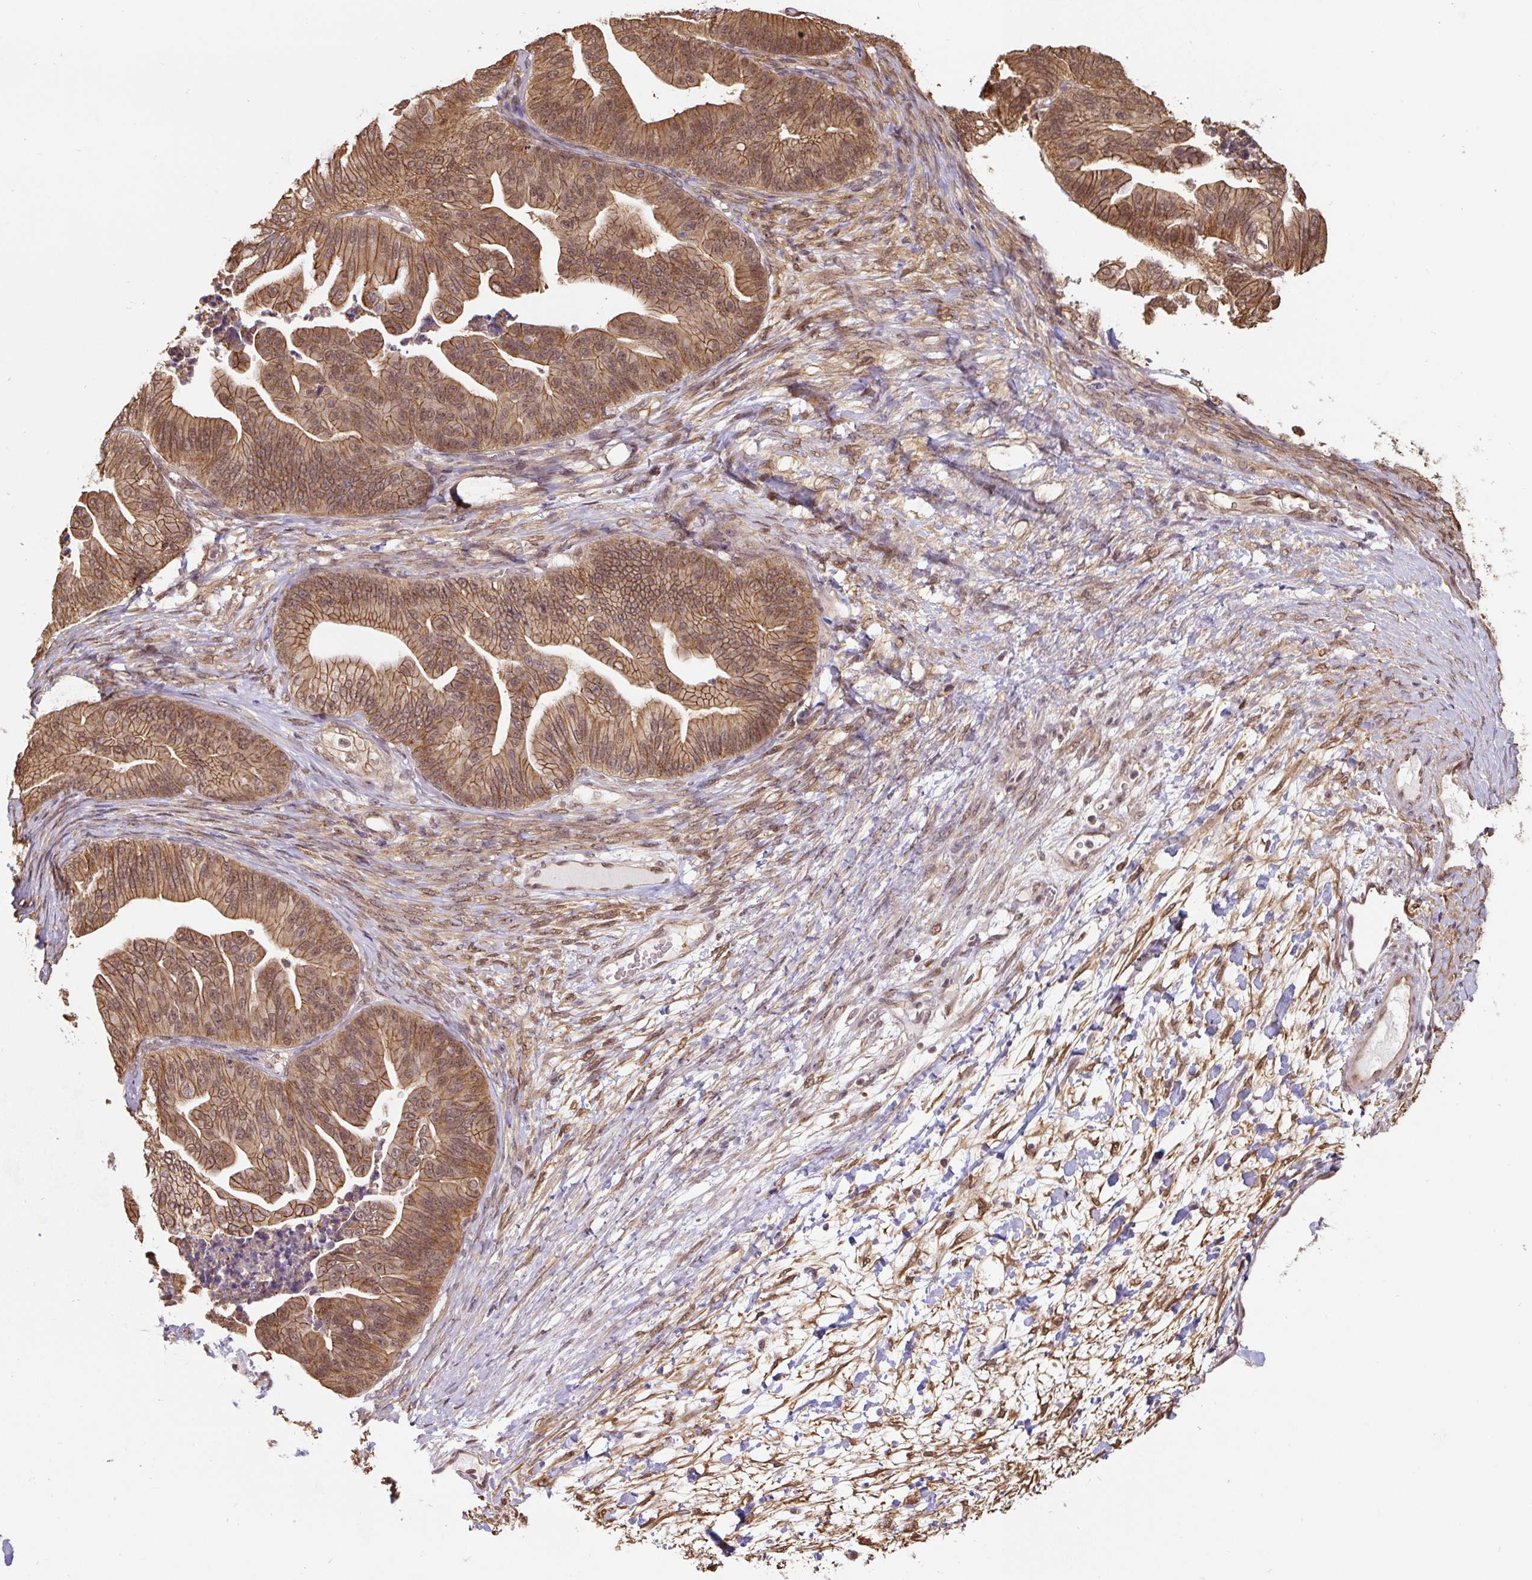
{"staining": {"intensity": "moderate", "quantity": ">75%", "location": "cytoplasmic/membranous,nuclear"}, "tissue": "ovarian cancer", "cell_type": "Tumor cells", "image_type": "cancer", "snomed": [{"axis": "morphology", "description": "Cystadenocarcinoma, mucinous, NOS"}, {"axis": "topography", "description": "Ovary"}], "caption": "Human ovarian mucinous cystadenocarcinoma stained with a protein marker exhibits moderate staining in tumor cells.", "gene": "ST13", "patient": {"sex": "female", "age": 67}}